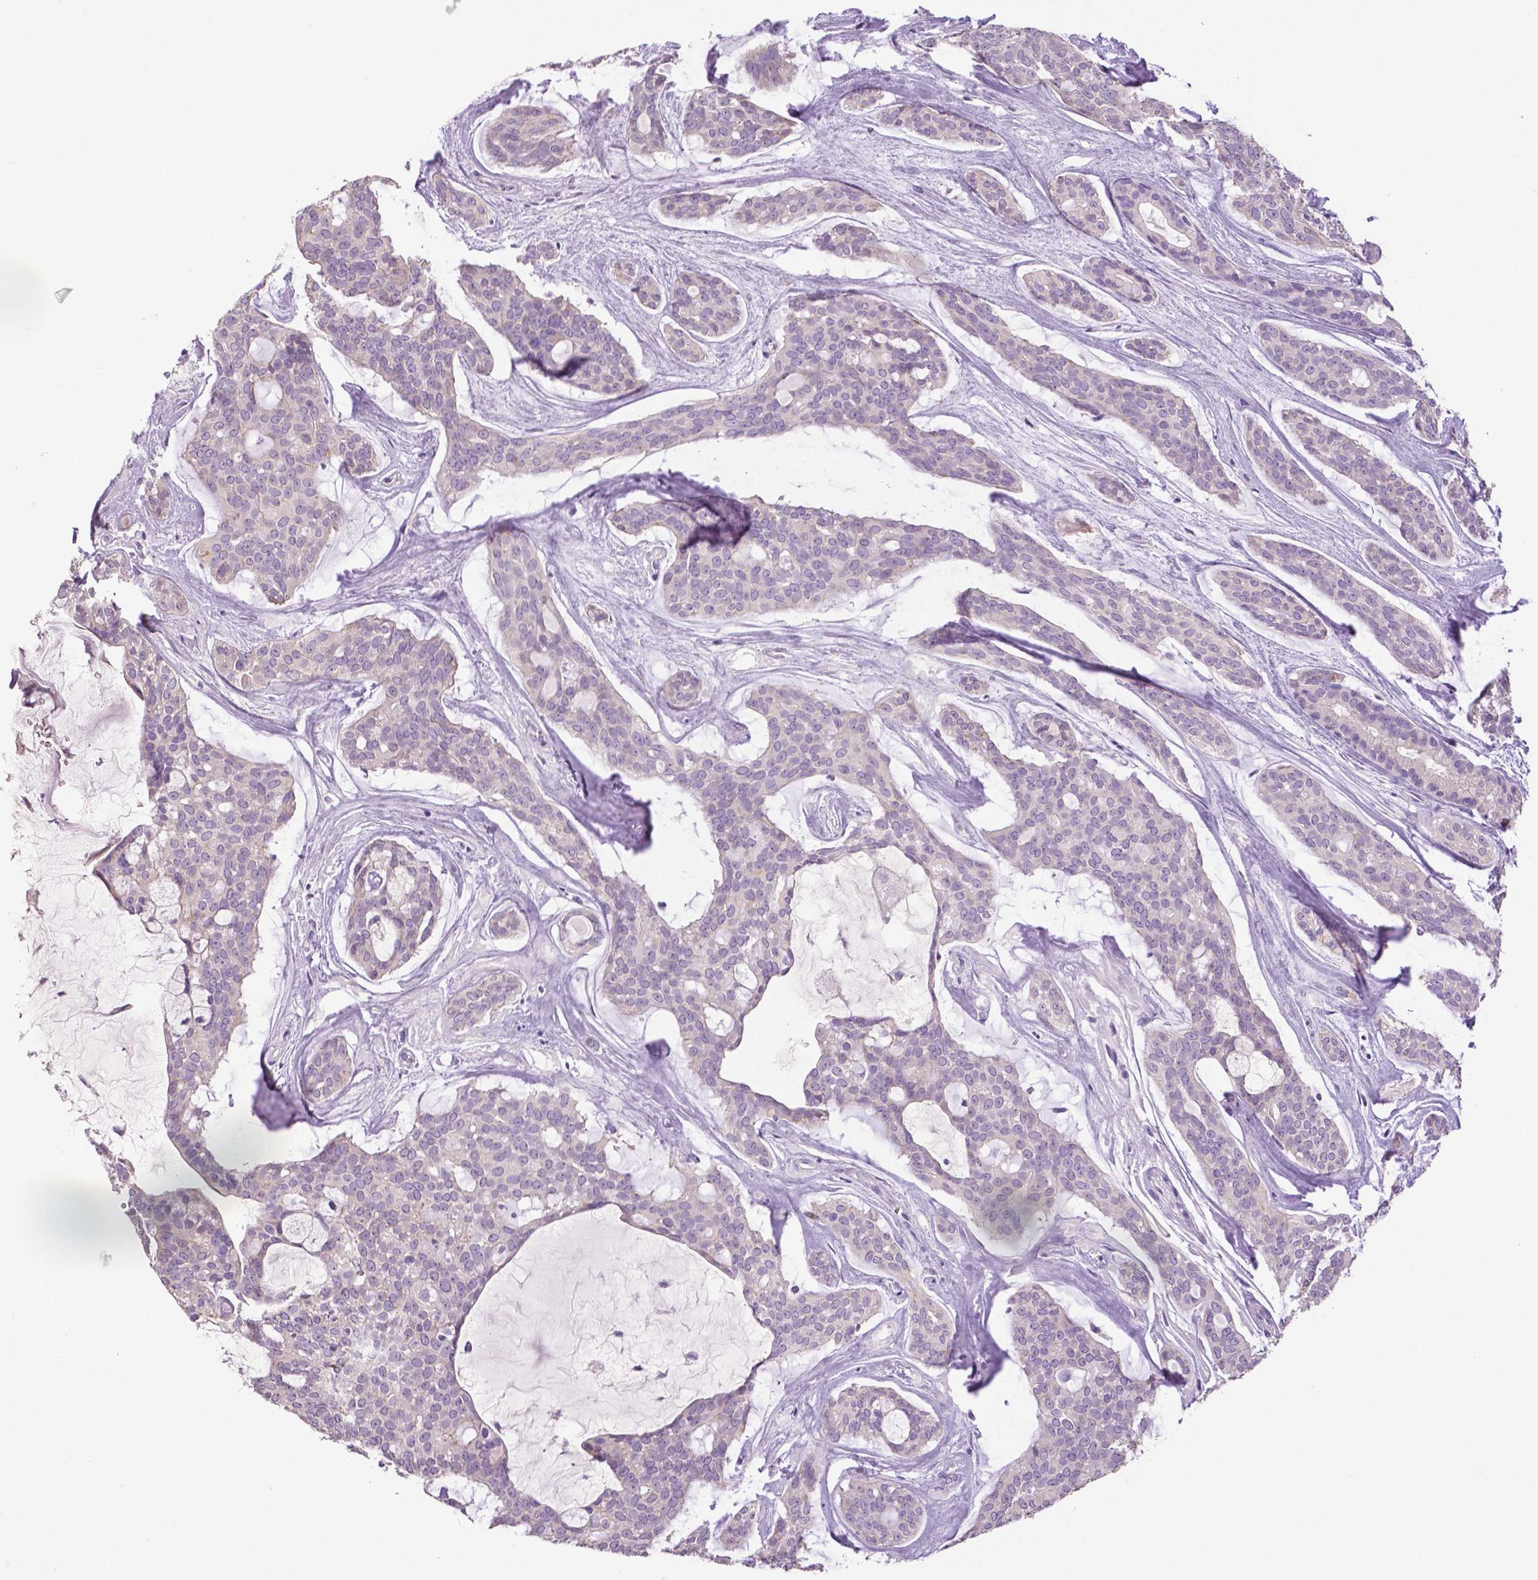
{"staining": {"intensity": "negative", "quantity": "none", "location": "none"}, "tissue": "head and neck cancer", "cell_type": "Tumor cells", "image_type": "cancer", "snomed": [{"axis": "morphology", "description": "Adenocarcinoma, NOS"}, {"axis": "topography", "description": "Head-Neck"}], "caption": "This is an IHC micrograph of human head and neck adenocarcinoma. There is no expression in tumor cells.", "gene": "DNAH12", "patient": {"sex": "male", "age": 66}}